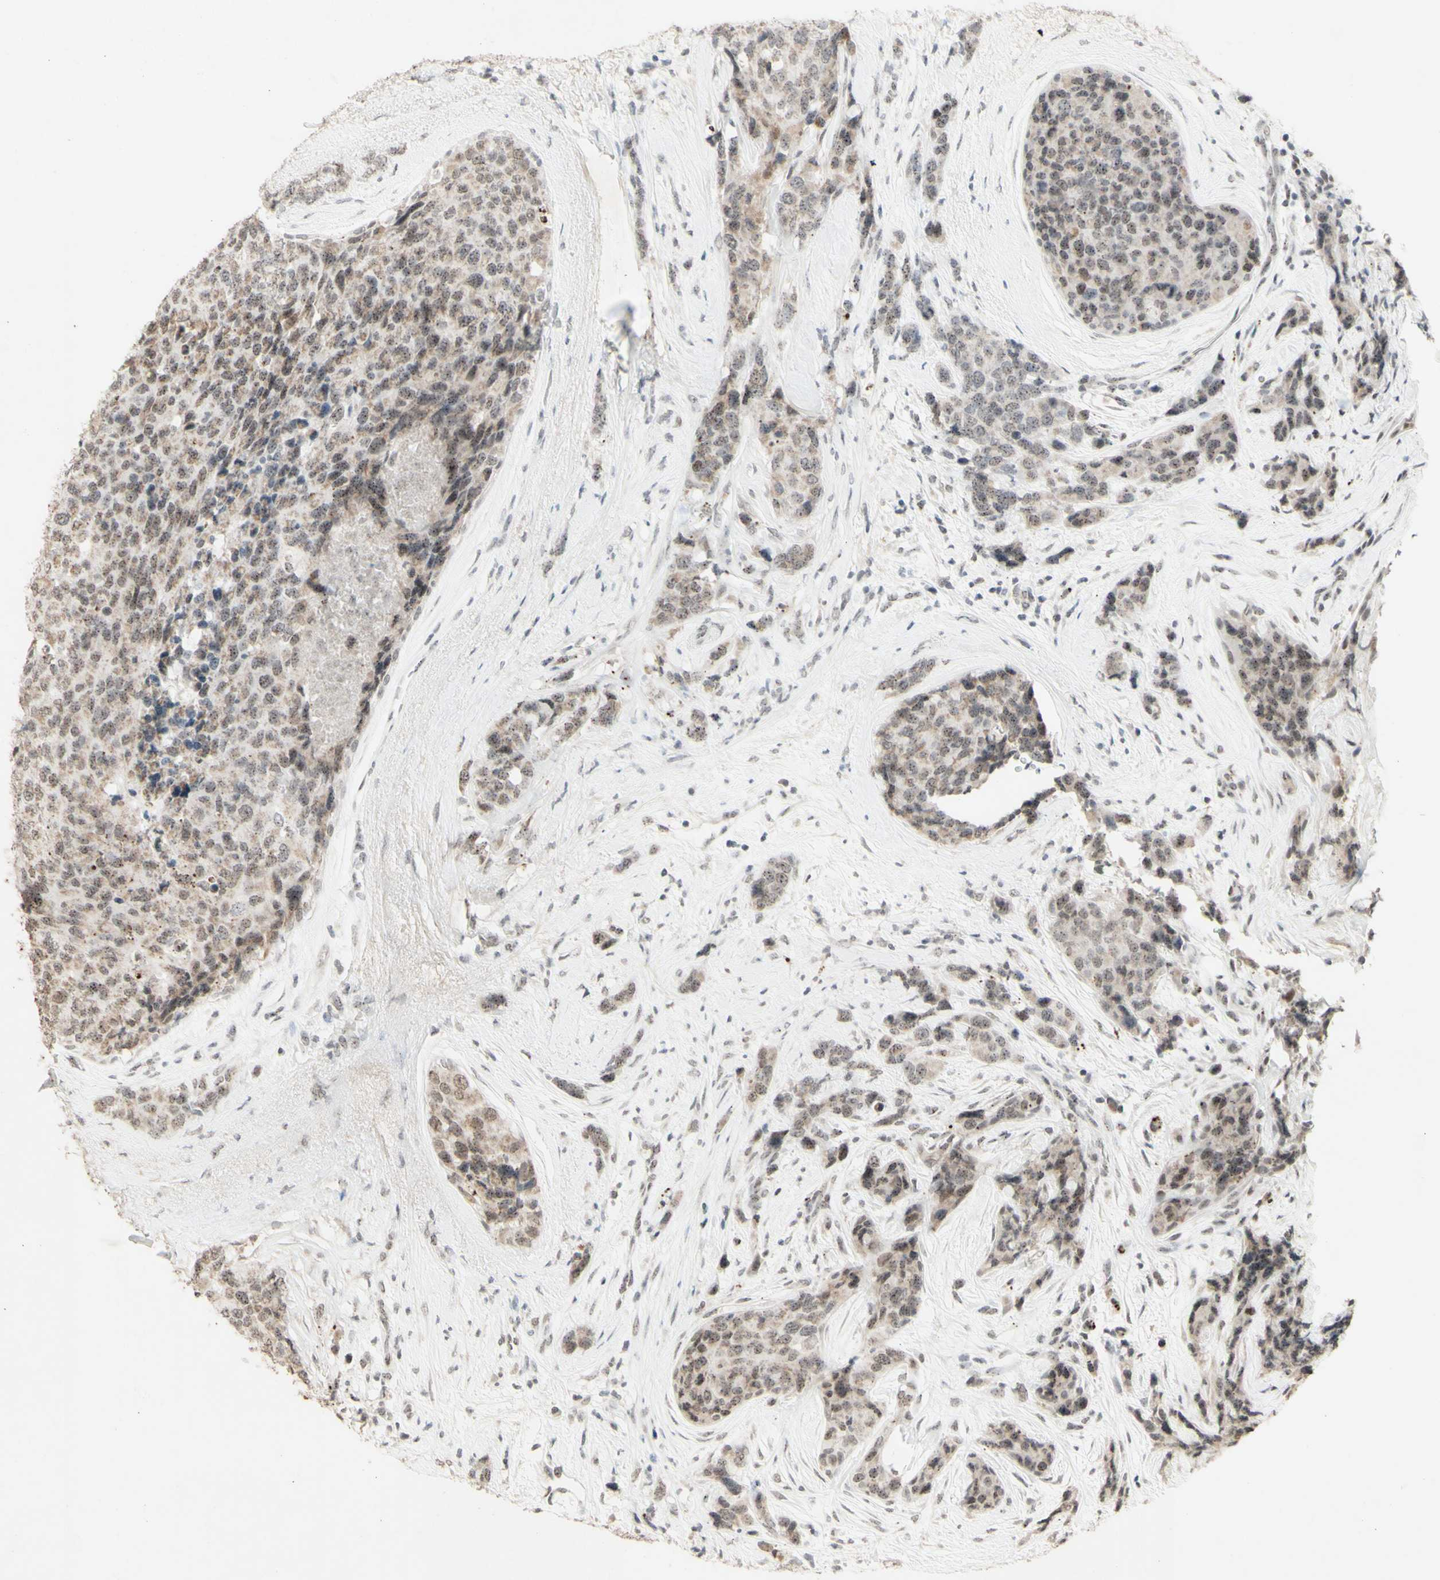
{"staining": {"intensity": "weak", "quantity": "25%-75%", "location": "cytoplasmic/membranous,nuclear"}, "tissue": "breast cancer", "cell_type": "Tumor cells", "image_type": "cancer", "snomed": [{"axis": "morphology", "description": "Lobular carcinoma"}, {"axis": "topography", "description": "Breast"}], "caption": "Immunohistochemistry of human breast cancer (lobular carcinoma) displays low levels of weak cytoplasmic/membranous and nuclear expression in approximately 25%-75% of tumor cells. Using DAB (brown) and hematoxylin (blue) stains, captured at high magnification using brightfield microscopy.", "gene": "CENPB", "patient": {"sex": "female", "age": 59}}